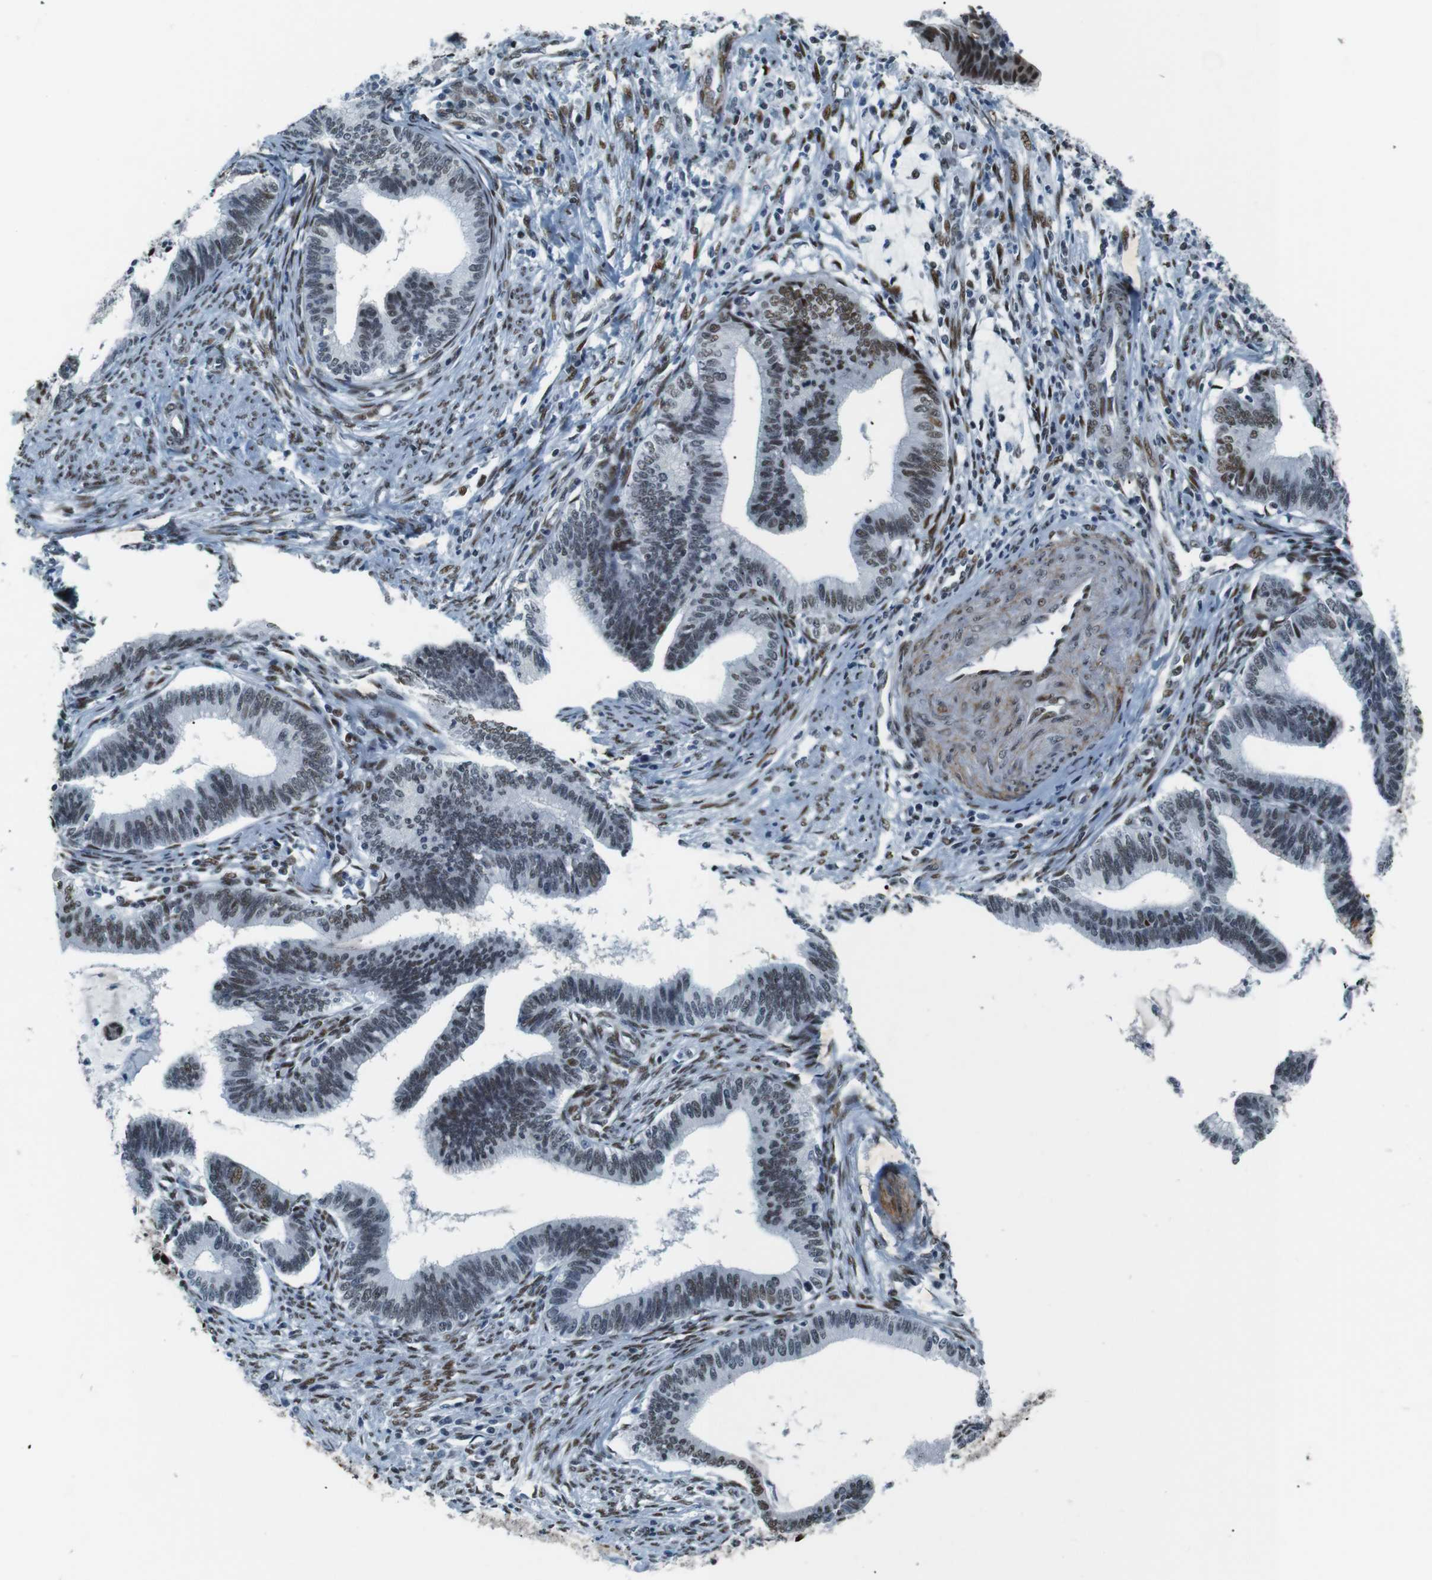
{"staining": {"intensity": "strong", "quantity": "<25%", "location": "nuclear"}, "tissue": "cervical cancer", "cell_type": "Tumor cells", "image_type": "cancer", "snomed": [{"axis": "morphology", "description": "Adenocarcinoma, NOS"}, {"axis": "topography", "description": "Cervix"}], "caption": "This is a micrograph of immunohistochemistry staining of cervical cancer, which shows strong staining in the nuclear of tumor cells.", "gene": "HEXIM1", "patient": {"sex": "female", "age": 36}}